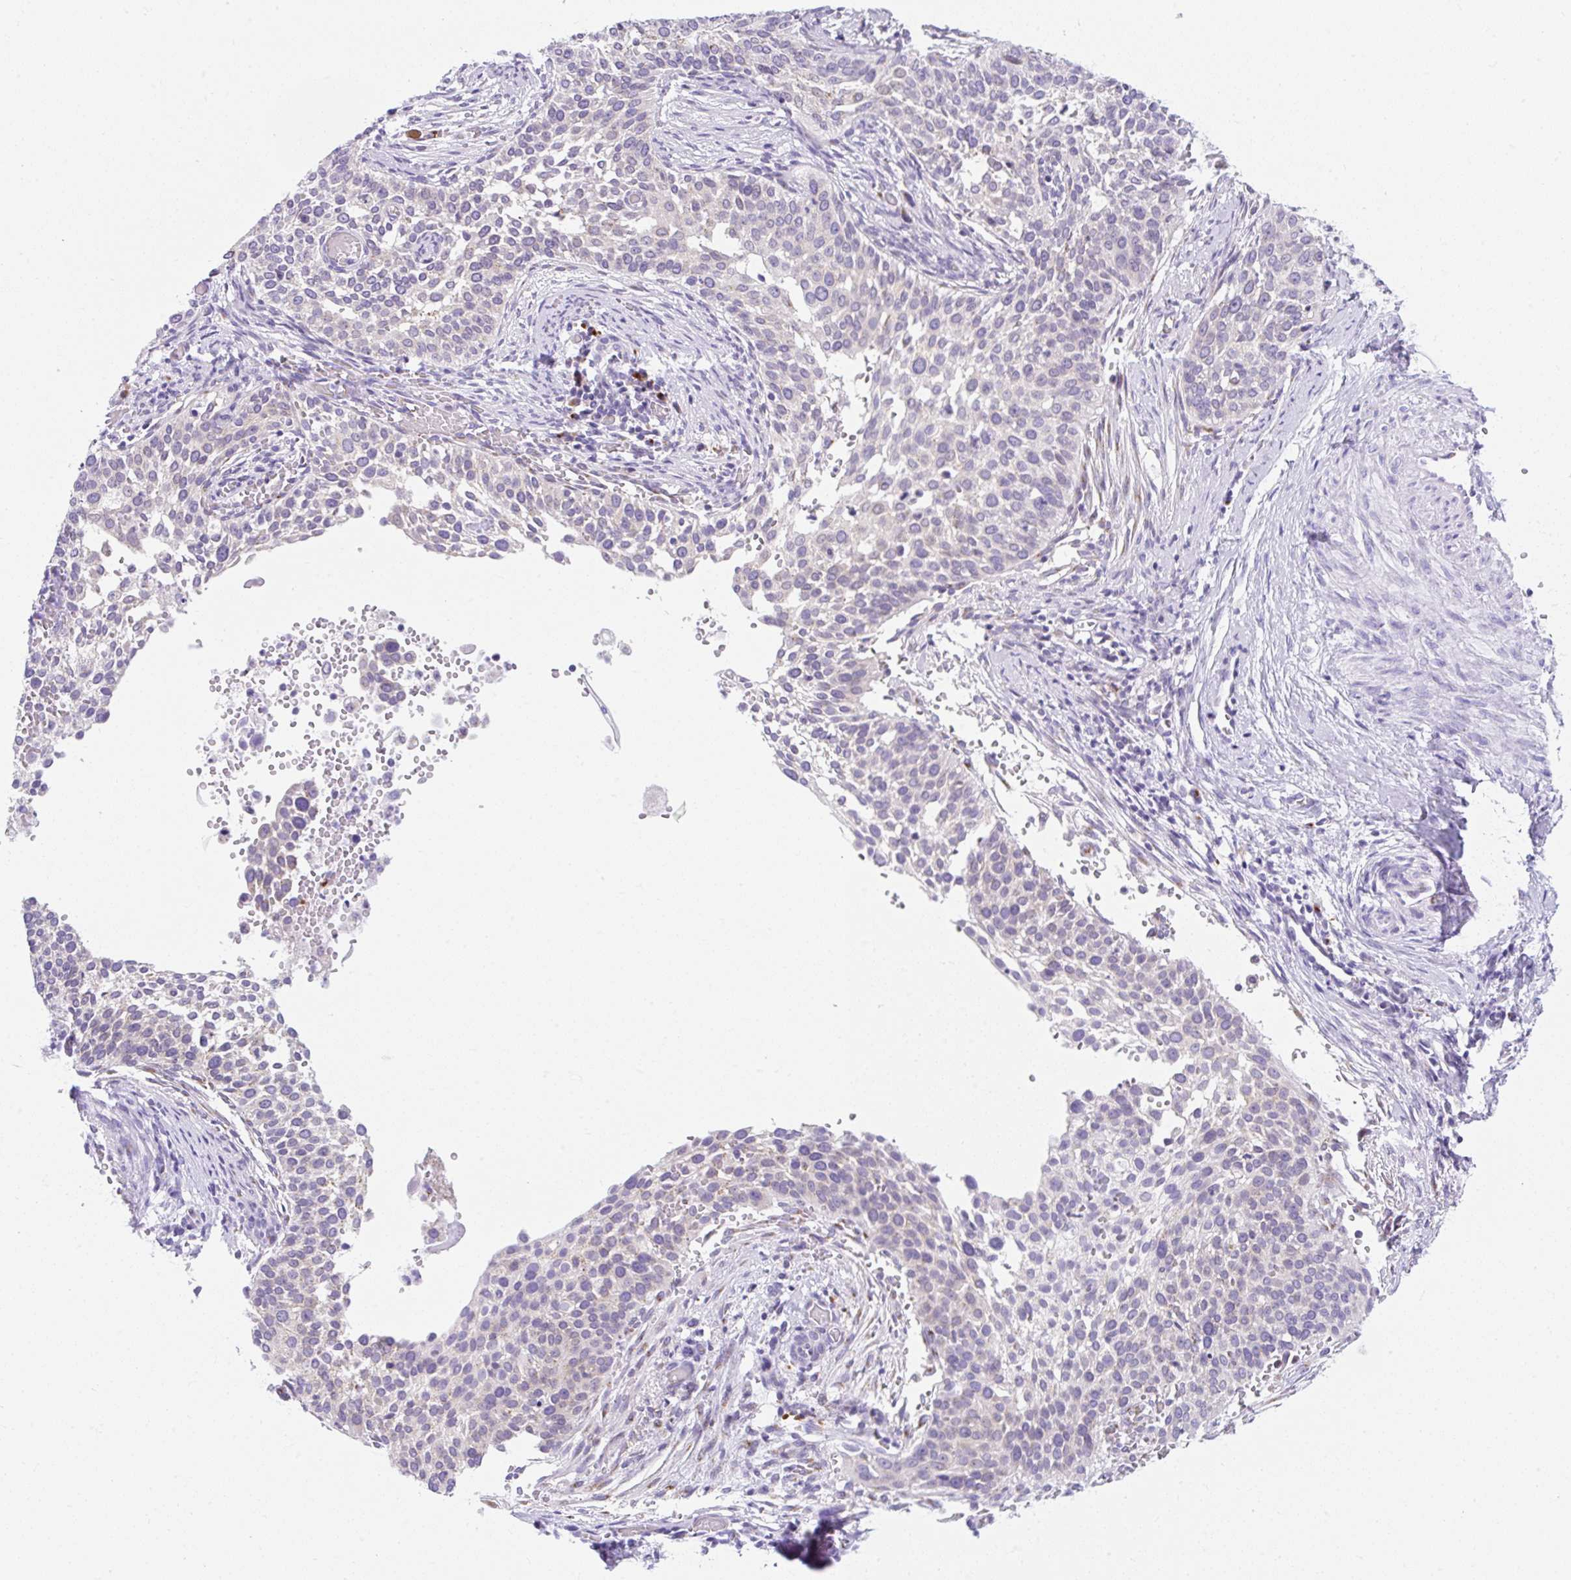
{"staining": {"intensity": "negative", "quantity": "none", "location": "none"}, "tissue": "cervical cancer", "cell_type": "Tumor cells", "image_type": "cancer", "snomed": [{"axis": "morphology", "description": "Squamous cell carcinoma, NOS"}, {"axis": "topography", "description": "Cervix"}], "caption": "Immunohistochemistry (IHC) histopathology image of human cervical squamous cell carcinoma stained for a protein (brown), which displays no staining in tumor cells. (DAB immunohistochemistry with hematoxylin counter stain).", "gene": "GOLGA8A", "patient": {"sex": "female", "age": 44}}